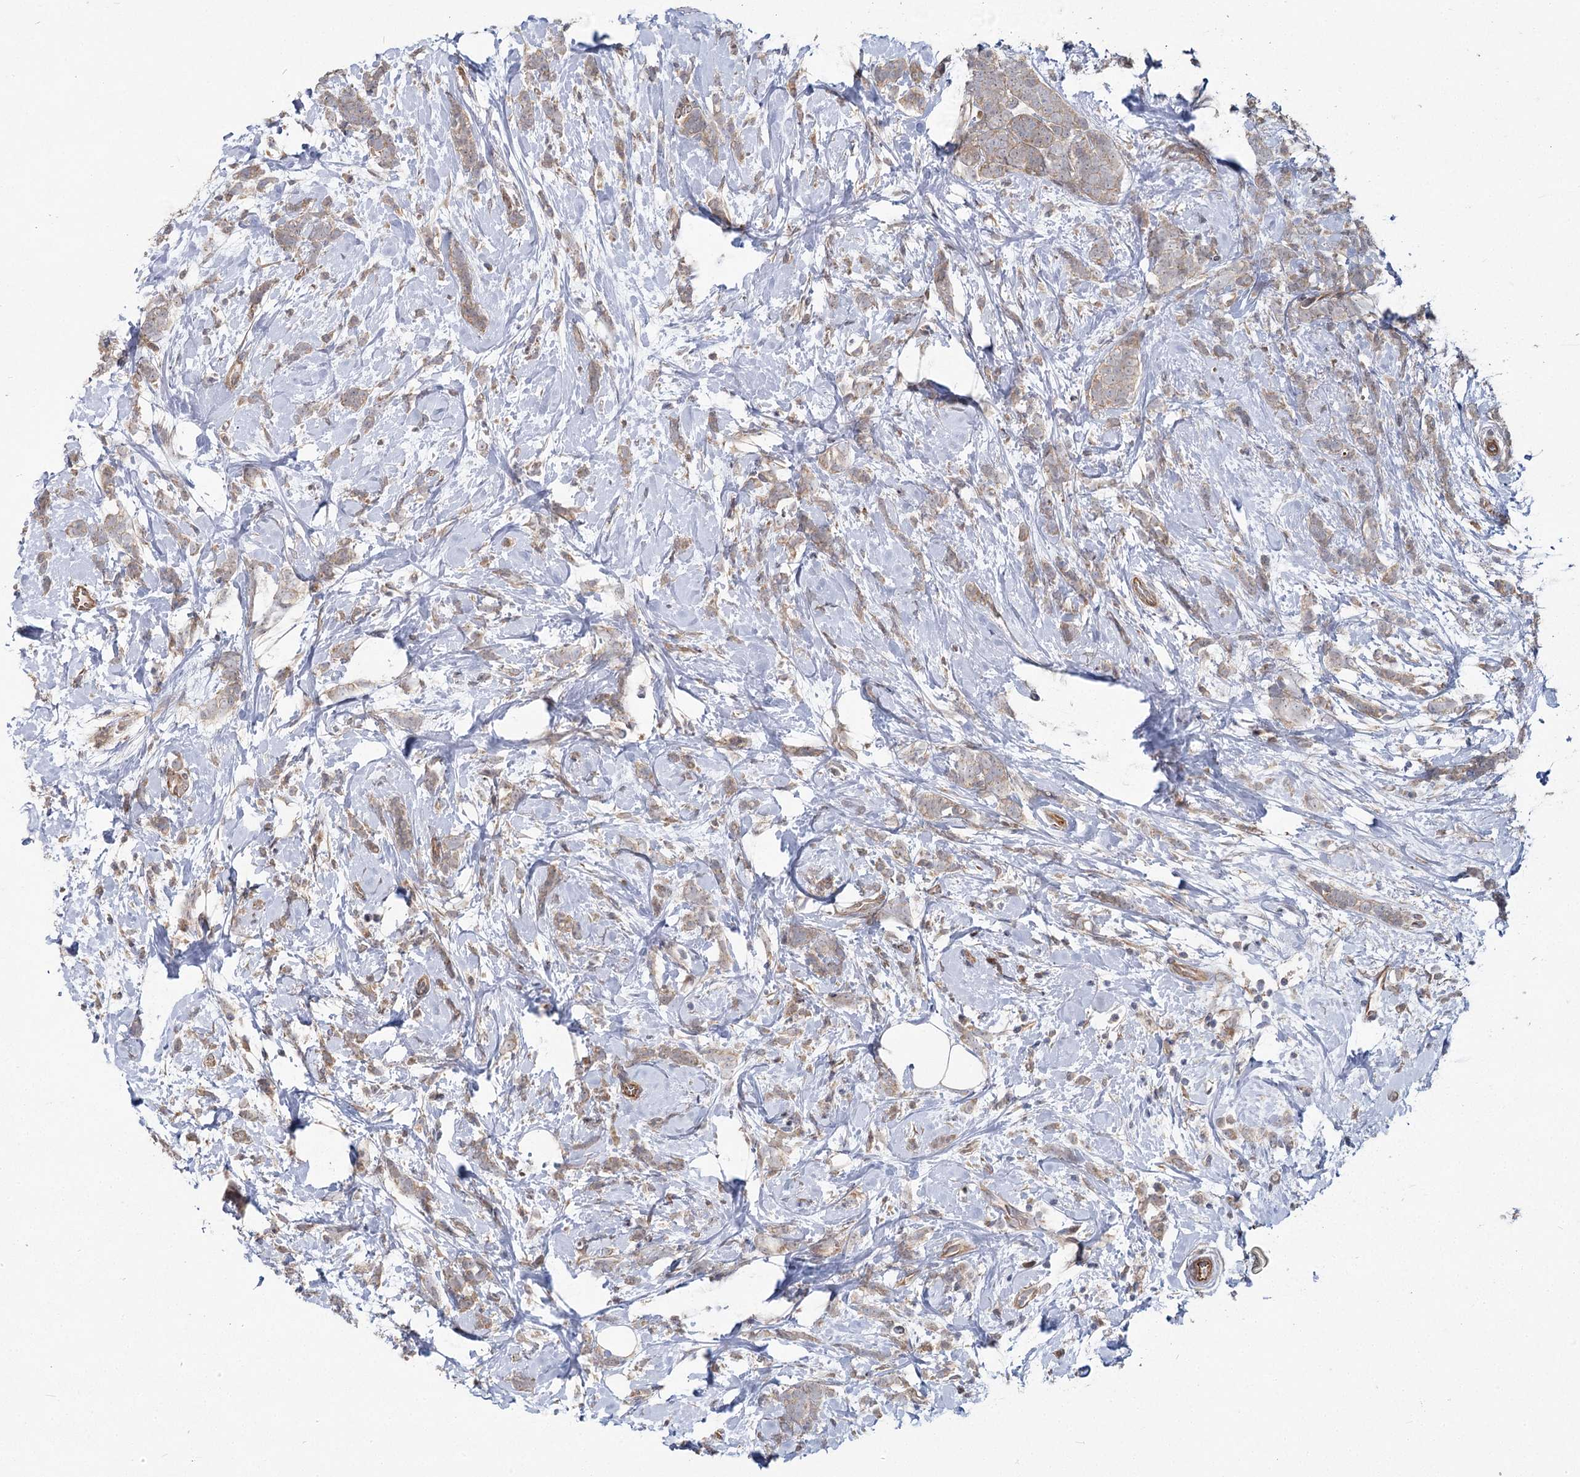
{"staining": {"intensity": "weak", "quantity": ">75%", "location": "cytoplasmic/membranous"}, "tissue": "breast cancer", "cell_type": "Tumor cells", "image_type": "cancer", "snomed": [{"axis": "morphology", "description": "Lobular carcinoma"}, {"axis": "topography", "description": "Breast"}], "caption": "Weak cytoplasmic/membranous protein positivity is appreciated in about >75% of tumor cells in breast cancer.", "gene": "TBC1D9B", "patient": {"sex": "female", "age": 58}}